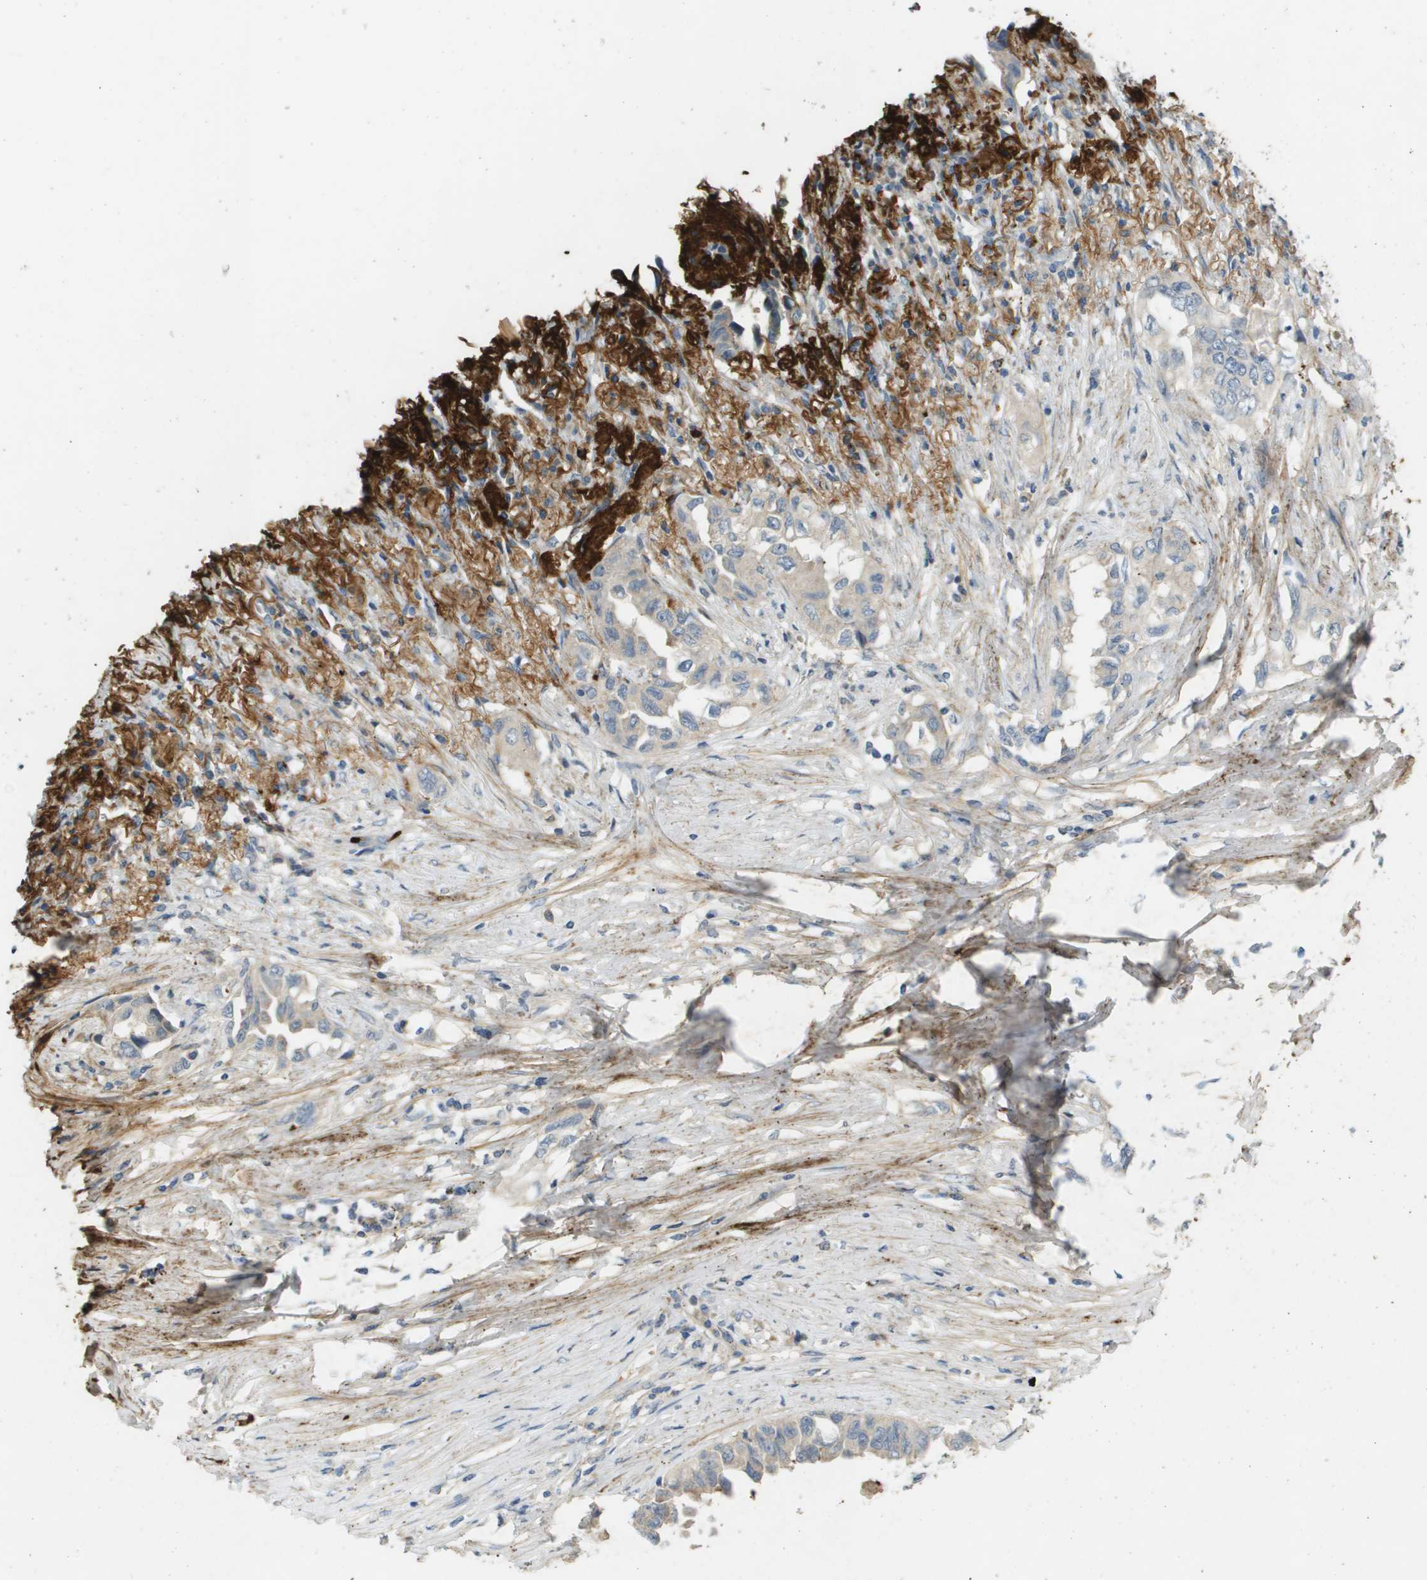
{"staining": {"intensity": "weak", "quantity": "<25%", "location": "cytoplasmic/membranous"}, "tissue": "lung cancer", "cell_type": "Tumor cells", "image_type": "cancer", "snomed": [{"axis": "morphology", "description": "Adenocarcinoma, NOS"}, {"axis": "topography", "description": "Lung"}], "caption": "Immunohistochemical staining of human lung cancer (adenocarcinoma) shows no significant staining in tumor cells.", "gene": "VTN", "patient": {"sex": "female", "age": 51}}